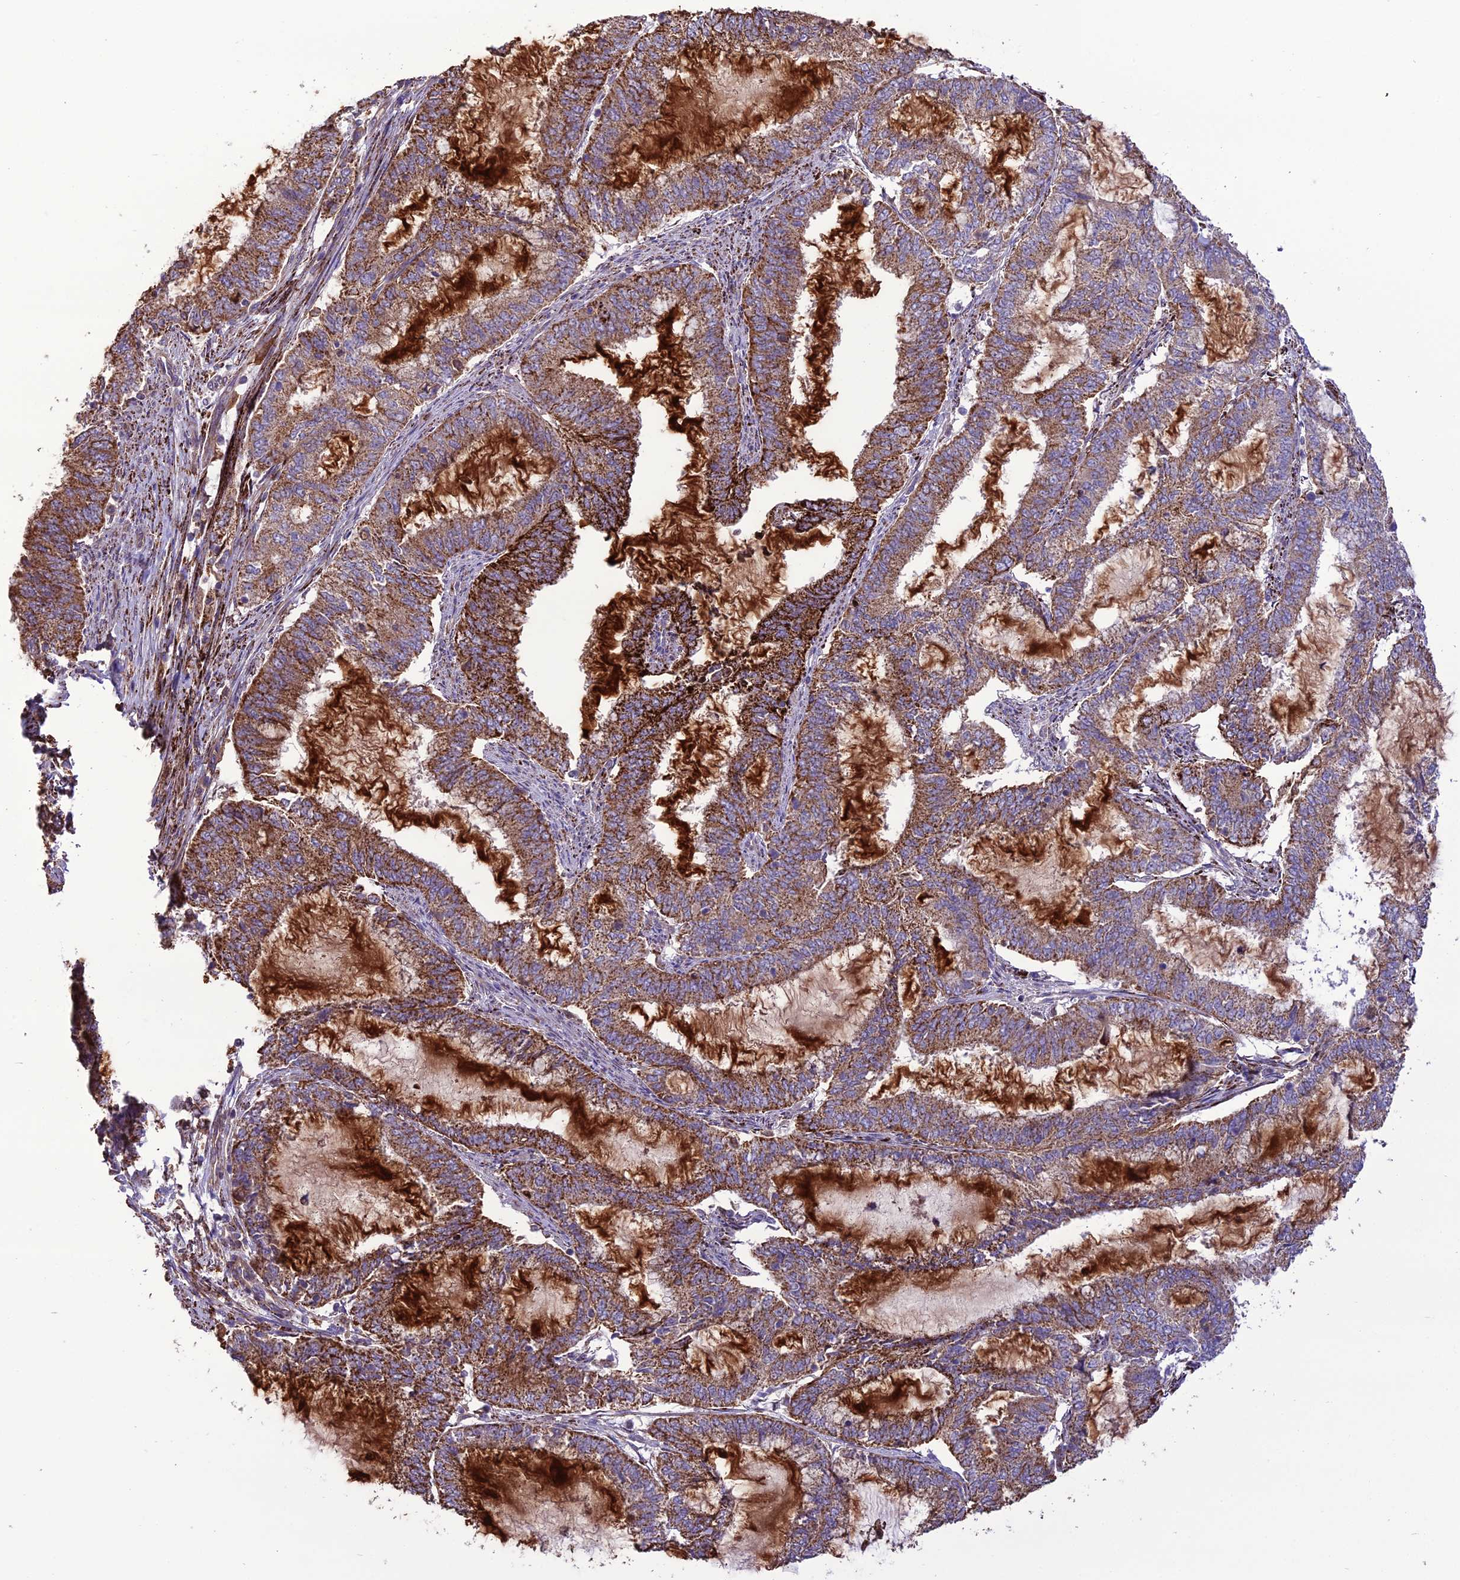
{"staining": {"intensity": "strong", "quantity": ">75%", "location": "cytoplasmic/membranous"}, "tissue": "endometrial cancer", "cell_type": "Tumor cells", "image_type": "cancer", "snomed": [{"axis": "morphology", "description": "Adenocarcinoma, NOS"}, {"axis": "topography", "description": "Endometrium"}], "caption": "Endometrial adenocarcinoma was stained to show a protein in brown. There is high levels of strong cytoplasmic/membranous positivity in about >75% of tumor cells. (Stains: DAB (3,3'-diaminobenzidine) in brown, nuclei in blue, Microscopy: brightfield microscopy at high magnification).", "gene": "TBC1D24", "patient": {"sex": "female", "age": 51}}